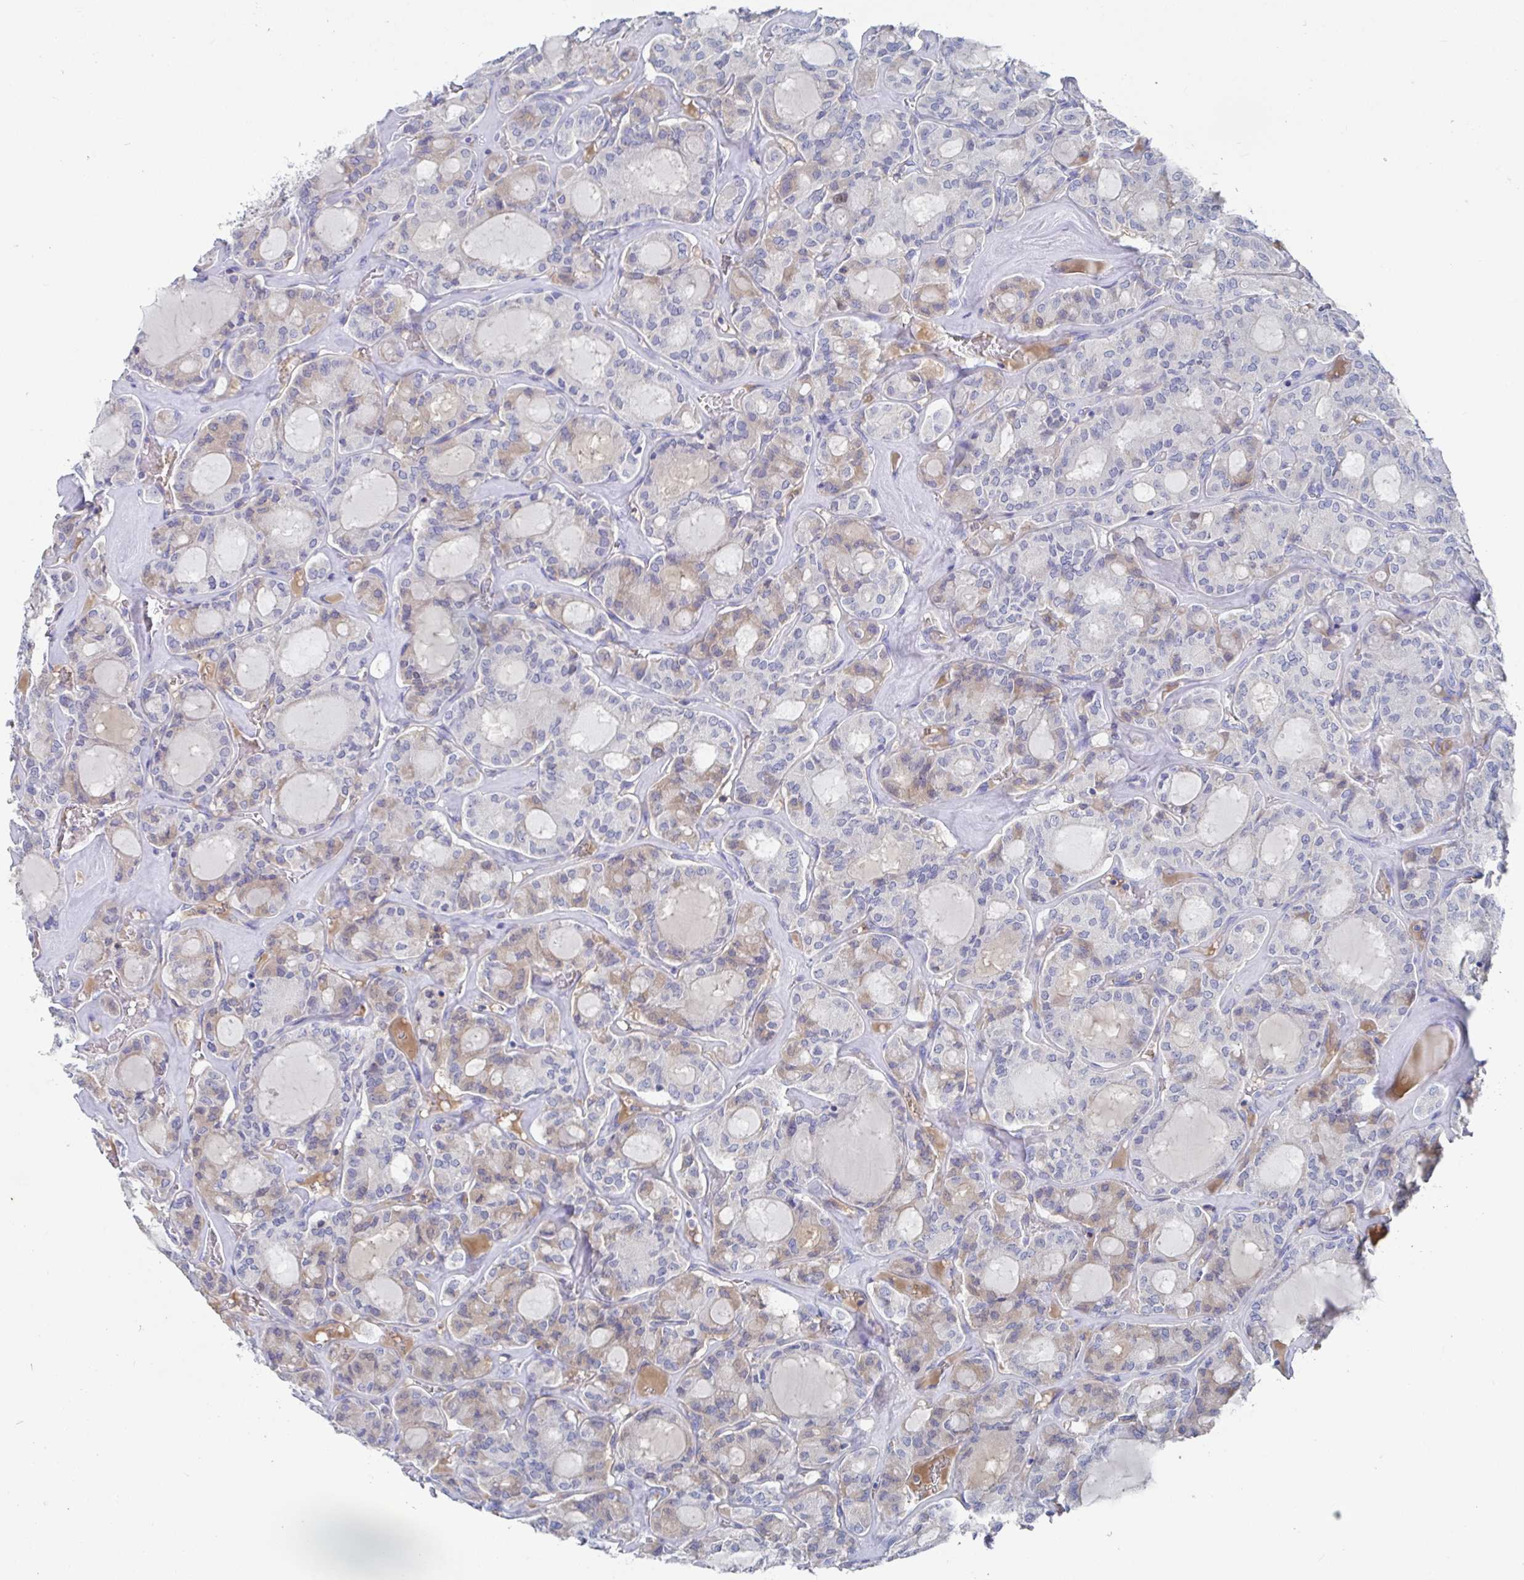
{"staining": {"intensity": "weak", "quantity": "25%-75%", "location": "cytoplasmic/membranous"}, "tissue": "thyroid cancer", "cell_type": "Tumor cells", "image_type": "cancer", "snomed": [{"axis": "morphology", "description": "Papillary adenocarcinoma, NOS"}, {"axis": "topography", "description": "Thyroid gland"}], "caption": "Brown immunohistochemical staining in thyroid papillary adenocarcinoma exhibits weak cytoplasmic/membranous positivity in about 25%-75% of tumor cells.", "gene": "GPR148", "patient": {"sex": "male", "age": 87}}